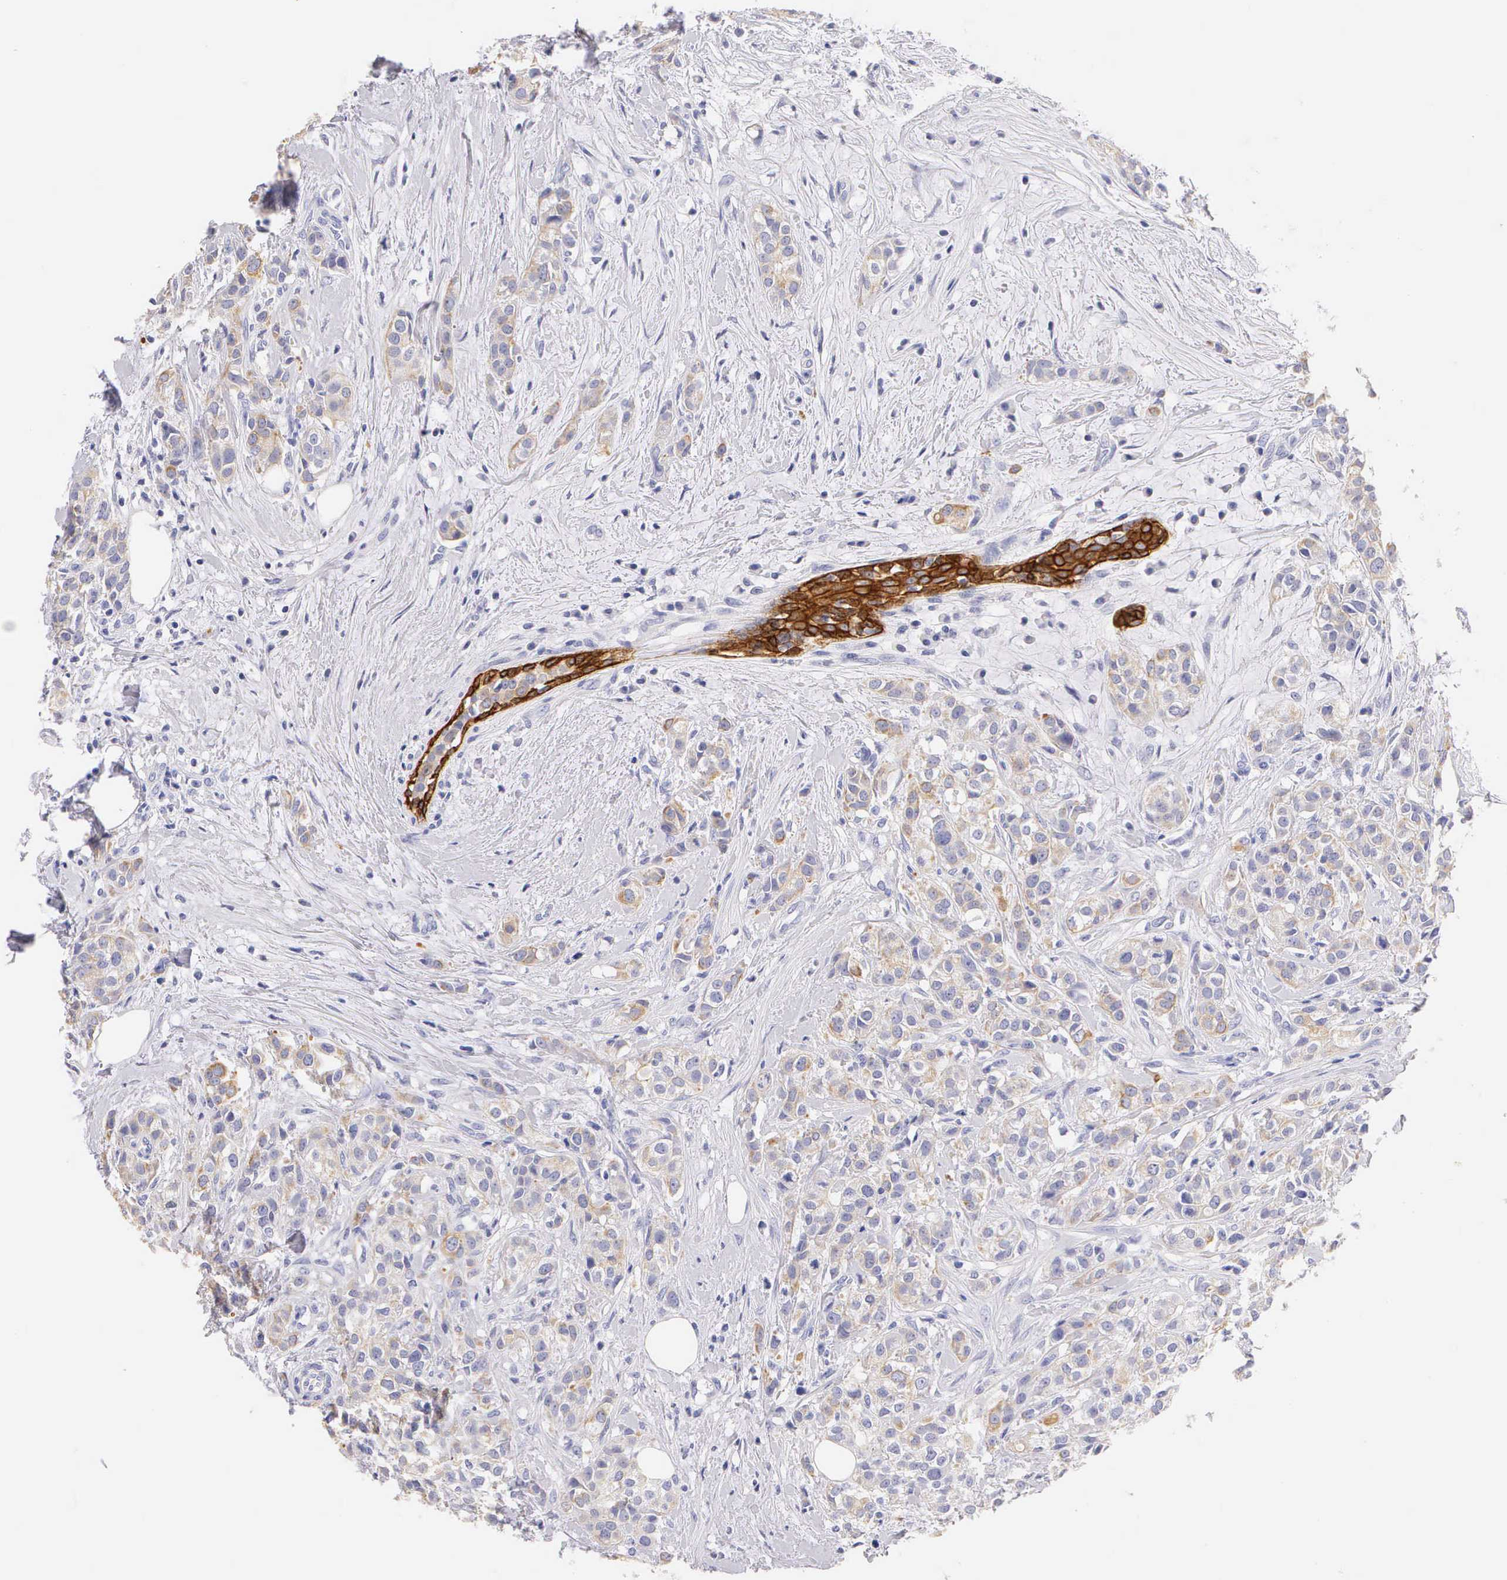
{"staining": {"intensity": "weak", "quantity": "25%-75%", "location": "cytoplasmic/membranous"}, "tissue": "breast cancer", "cell_type": "Tumor cells", "image_type": "cancer", "snomed": [{"axis": "morphology", "description": "Duct carcinoma"}, {"axis": "topography", "description": "Breast"}], "caption": "Breast cancer stained with DAB IHC shows low levels of weak cytoplasmic/membranous staining in about 25%-75% of tumor cells.", "gene": "KRT17", "patient": {"sex": "female", "age": 55}}